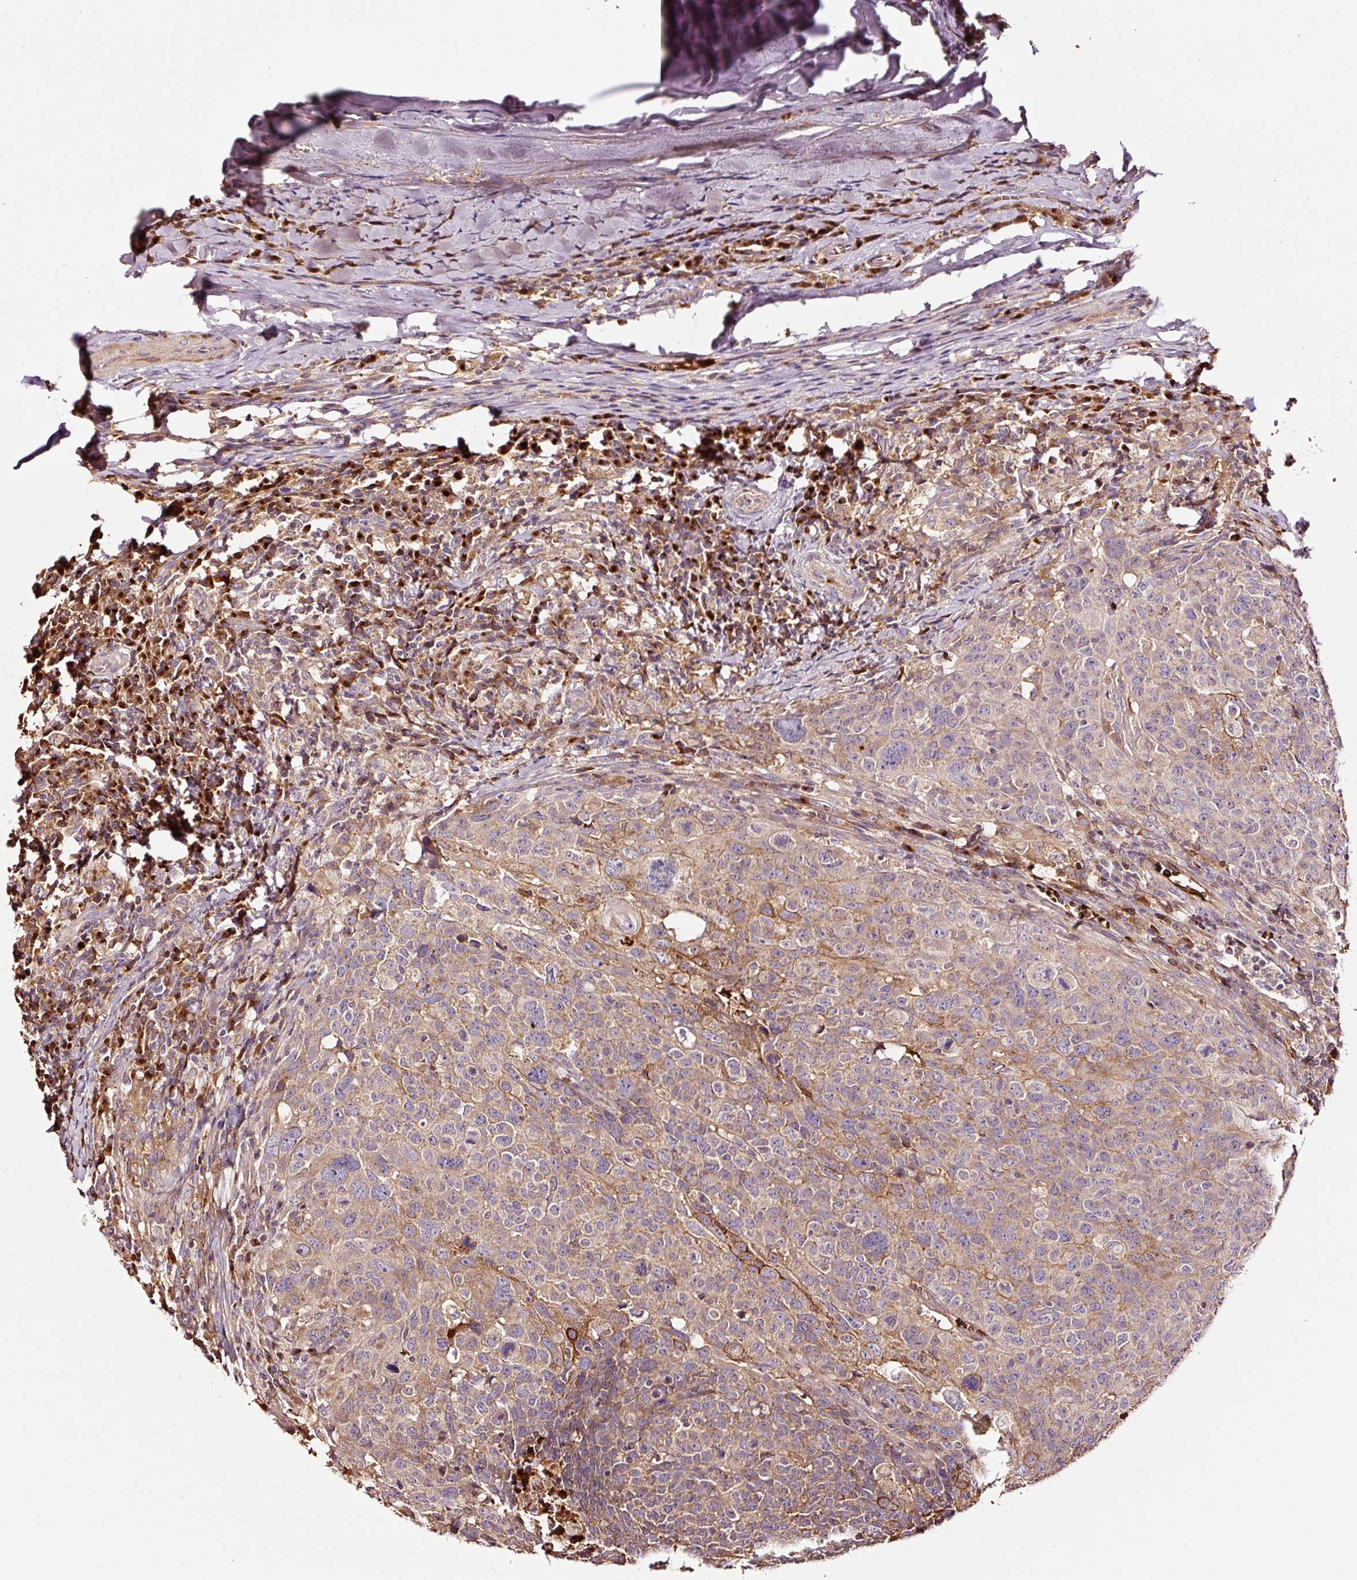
{"staining": {"intensity": "weak", "quantity": "25%-75%", "location": "cytoplasmic/membranous"}, "tissue": "head and neck cancer", "cell_type": "Tumor cells", "image_type": "cancer", "snomed": [{"axis": "morphology", "description": "Normal tissue, NOS"}, {"axis": "morphology", "description": "Squamous cell carcinoma, NOS"}, {"axis": "topography", "description": "Skeletal muscle"}, {"axis": "topography", "description": "Vascular tissue"}, {"axis": "topography", "description": "Peripheral nerve tissue"}, {"axis": "topography", "description": "Head-Neck"}], "caption": "DAB (3,3'-diaminobenzidine) immunohistochemical staining of head and neck cancer (squamous cell carcinoma) displays weak cytoplasmic/membranous protein positivity in approximately 25%-75% of tumor cells.", "gene": "PGLYRP2", "patient": {"sex": "male", "age": 66}}